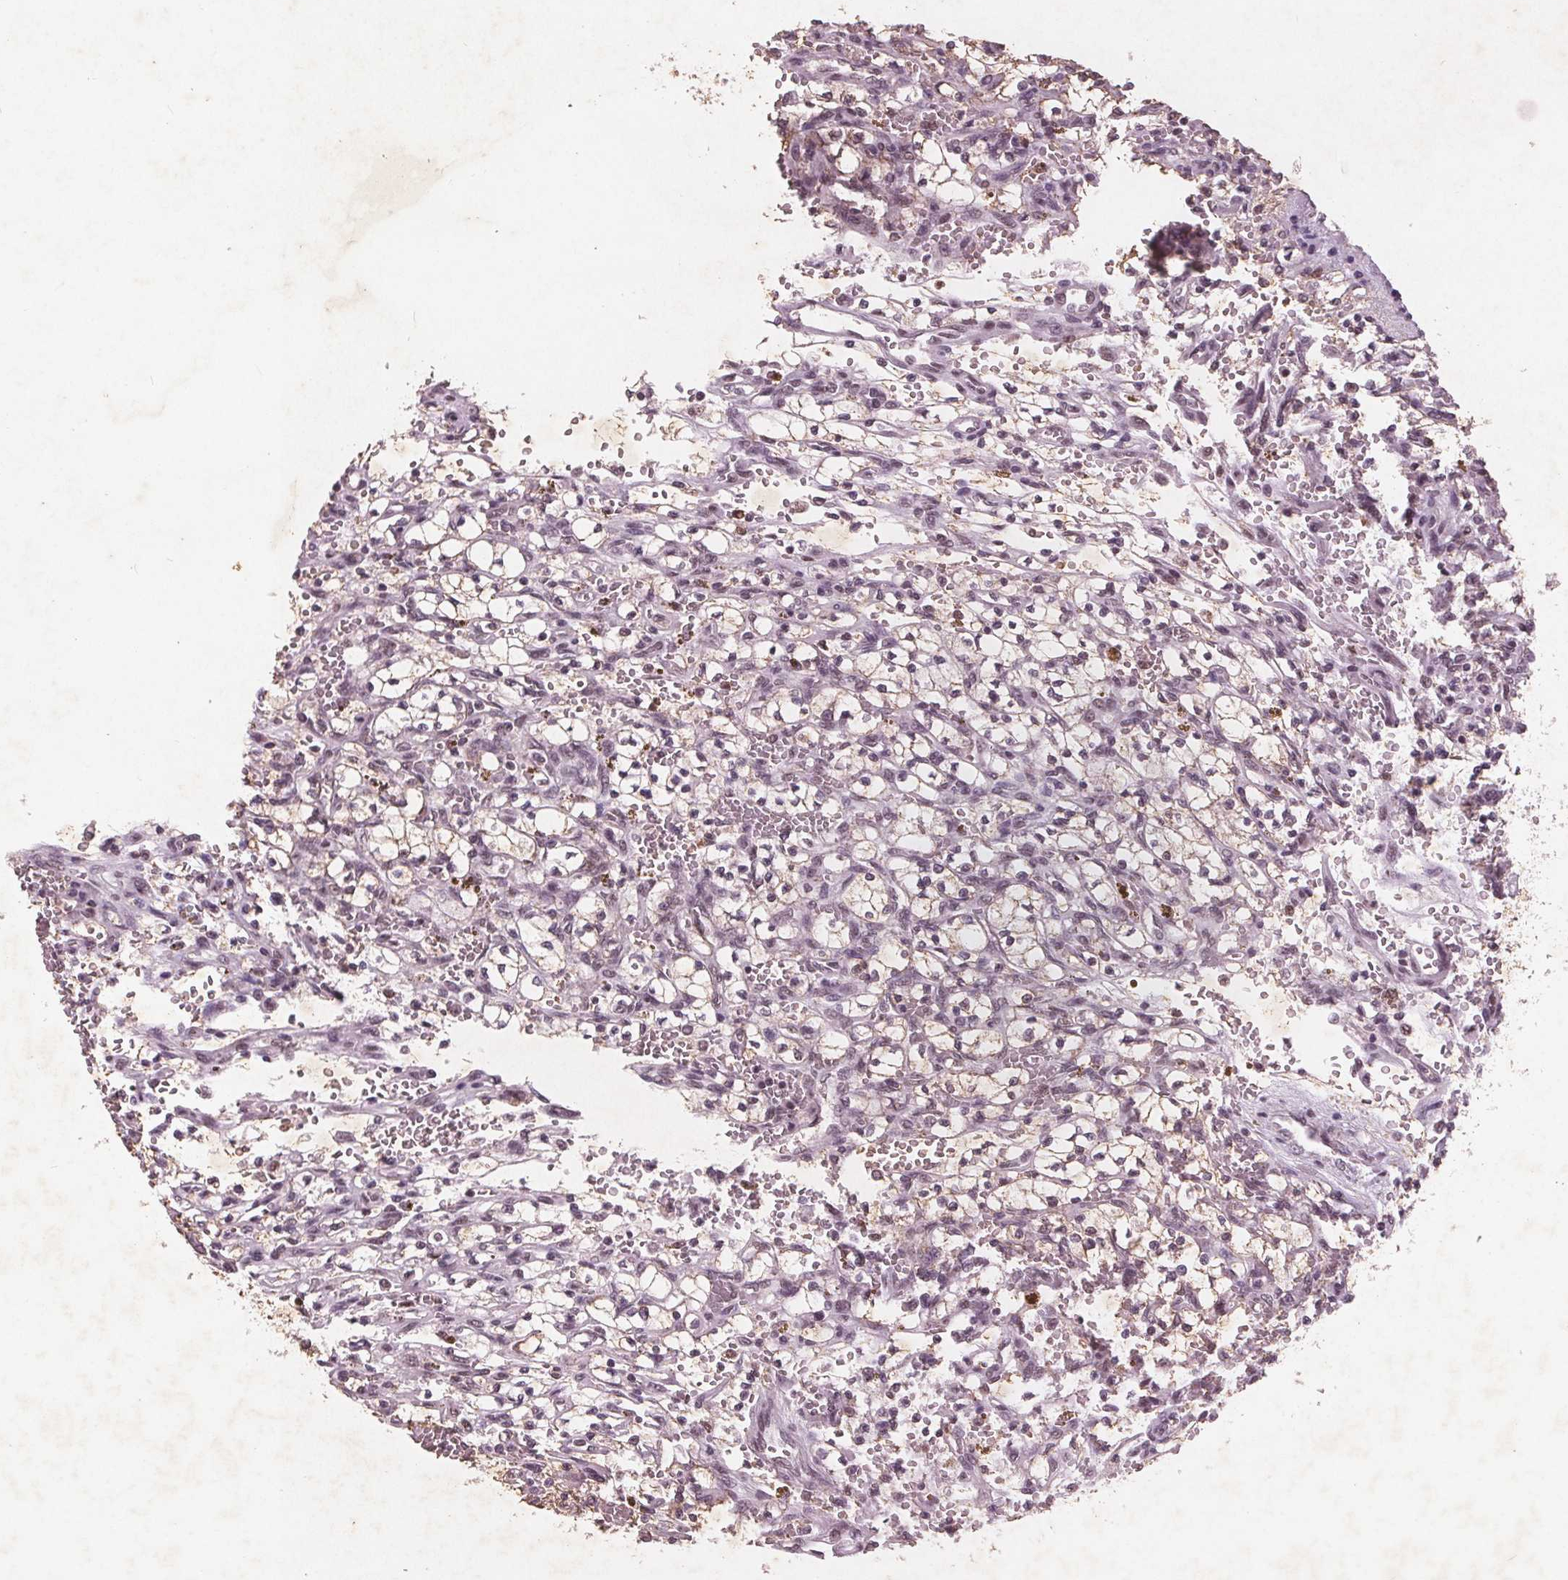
{"staining": {"intensity": "moderate", "quantity": ">75%", "location": "nuclear"}, "tissue": "renal cancer", "cell_type": "Tumor cells", "image_type": "cancer", "snomed": [{"axis": "morphology", "description": "Adenocarcinoma, NOS"}, {"axis": "topography", "description": "Kidney"}], "caption": "A high-resolution histopathology image shows IHC staining of renal cancer, which demonstrates moderate nuclear positivity in about >75% of tumor cells.", "gene": "RPS6KA2", "patient": {"sex": "female", "age": 64}}